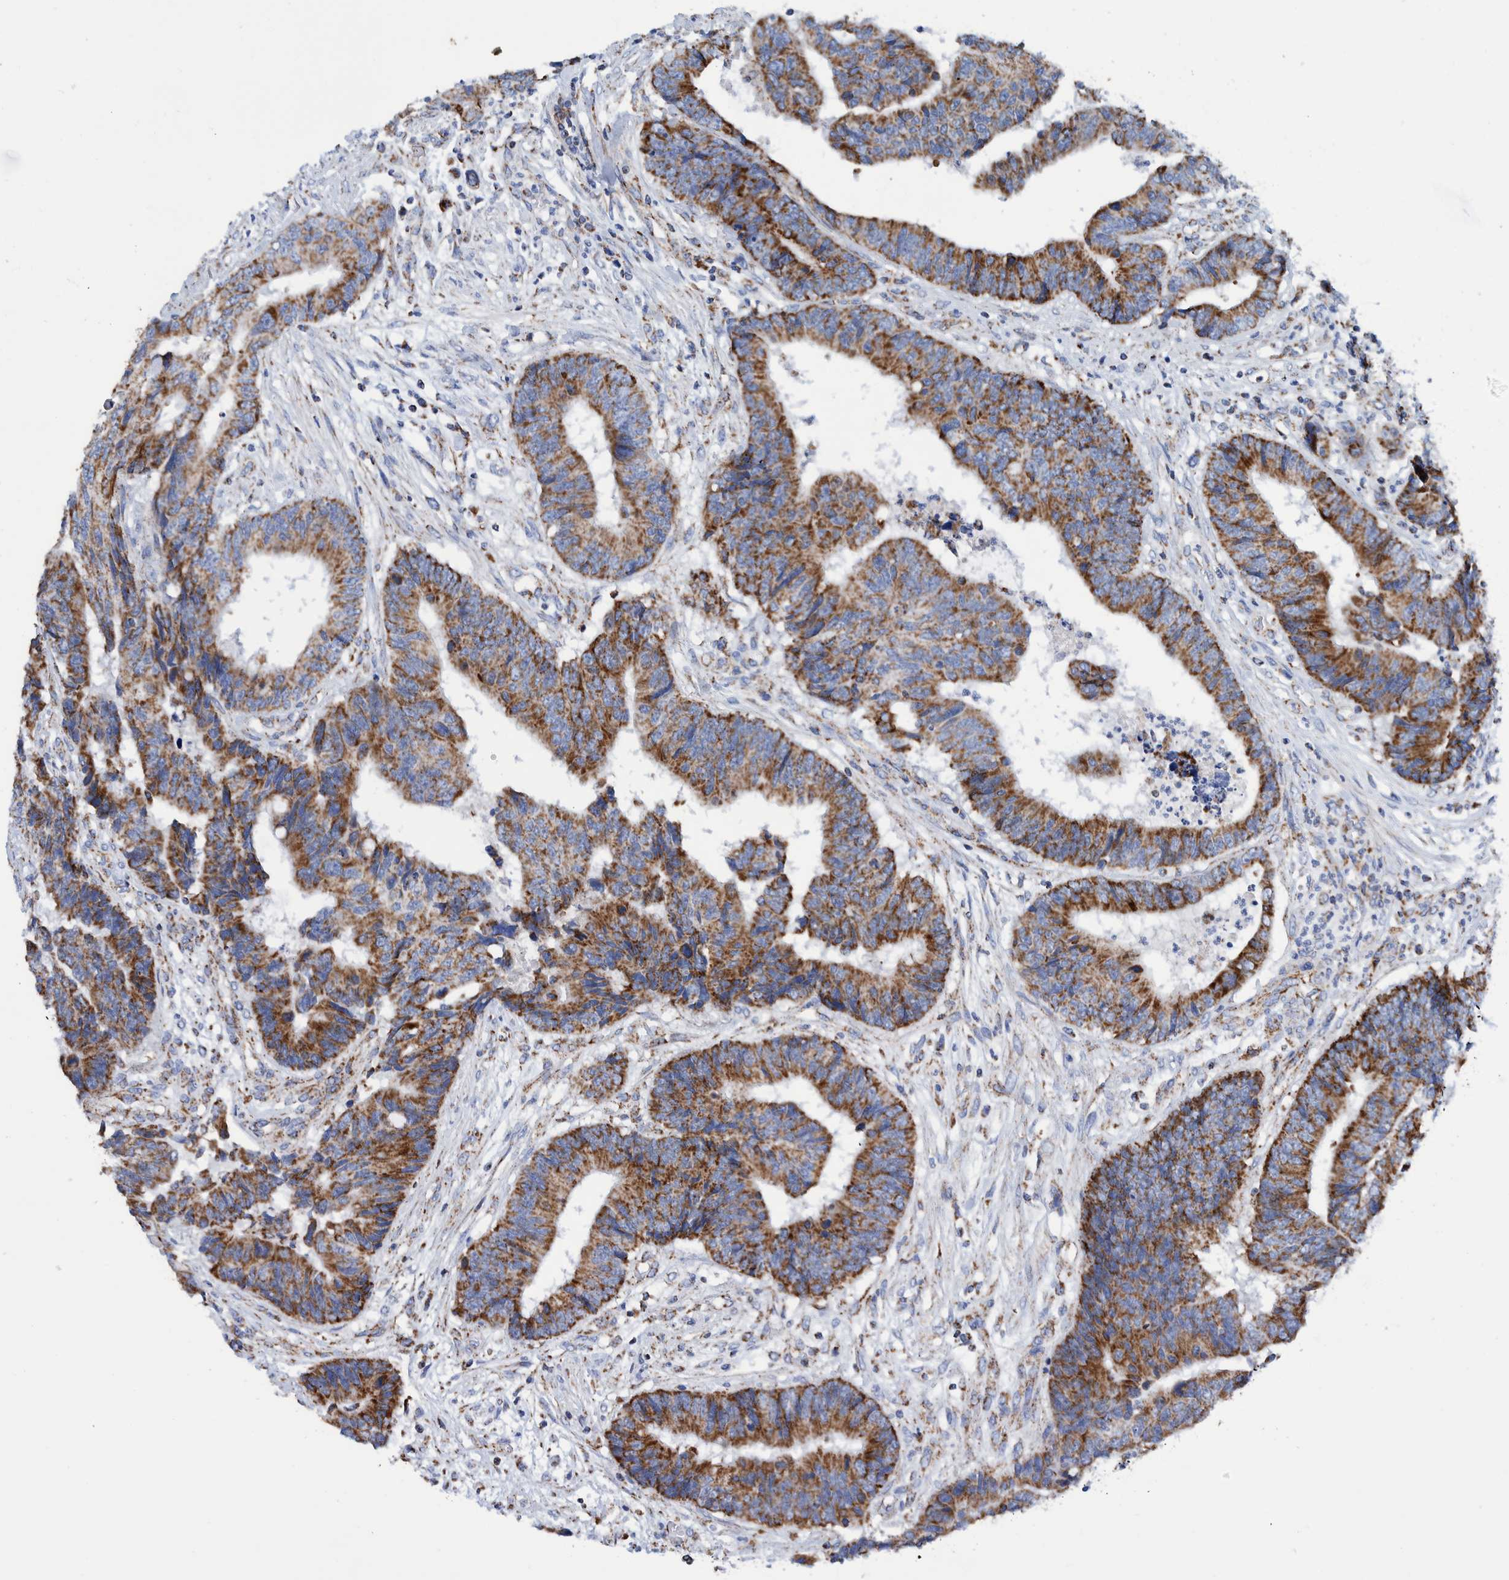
{"staining": {"intensity": "moderate", "quantity": ">75%", "location": "cytoplasmic/membranous"}, "tissue": "colorectal cancer", "cell_type": "Tumor cells", "image_type": "cancer", "snomed": [{"axis": "morphology", "description": "Adenocarcinoma, NOS"}, {"axis": "topography", "description": "Rectum"}], "caption": "The image shows a brown stain indicating the presence of a protein in the cytoplasmic/membranous of tumor cells in adenocarcinoma (colorectal). Ihc stains the protein of interest in brown and the nuclei are stained blue.", "gene": "DECR1", "patient": {"sex": "male", "age": 84}}